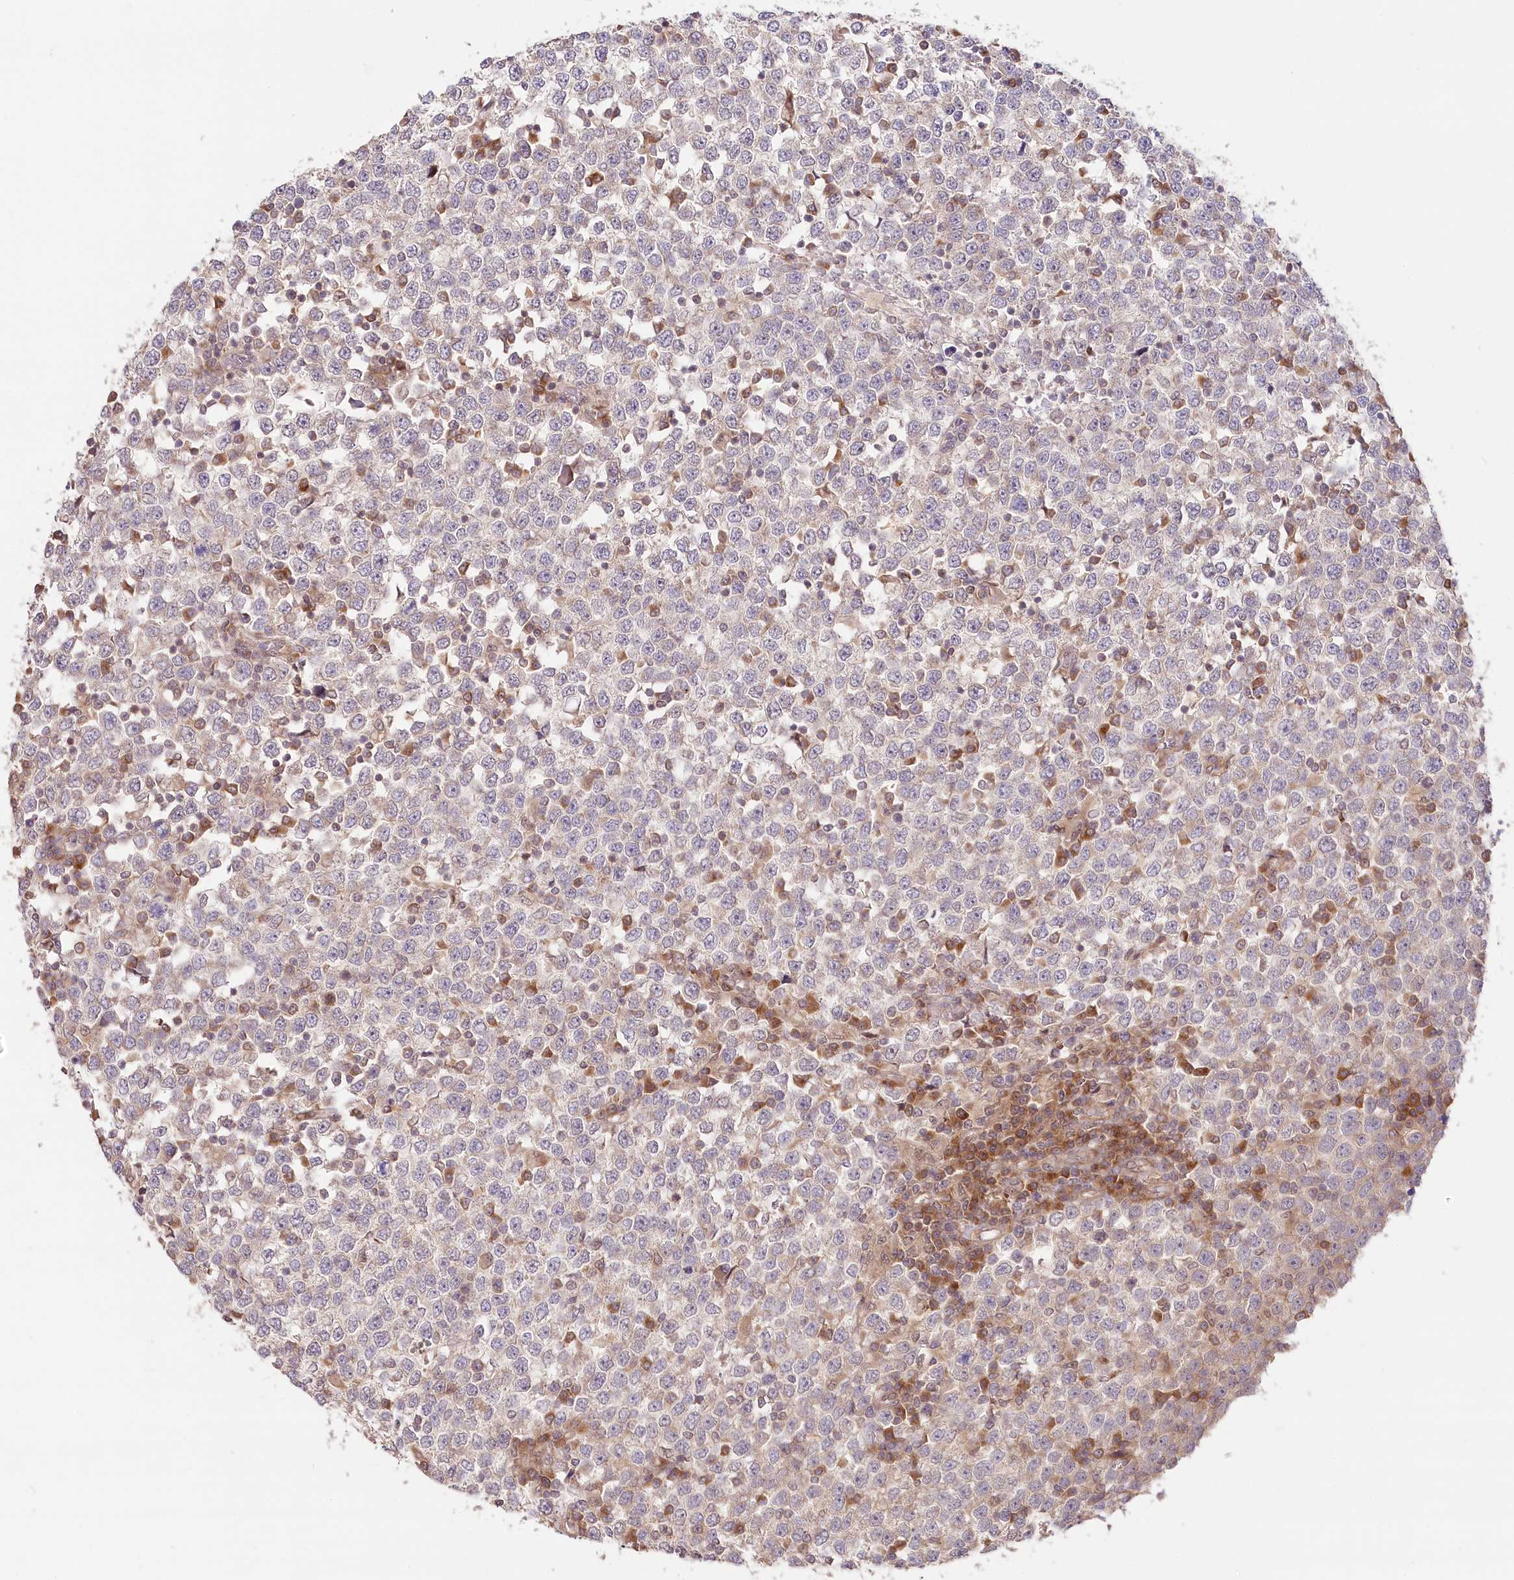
{"staining": {"intensity": "negative", "quantity": "none", "location": "none"}, "tissue": "testis cancer", "cell_type": "Tumor cells", "image_type": "cancer", "snomed": [{"axis": "morphology", "description": "Seminoma, NOS"}, {"axis": "topography", "description": "Testis"}], "caption": "IHC image of human seminoma (testis) stained for a protein (brown), which reveals no positivity in tumor cells.", "gene": "CEP70", "patient": {"sex": "male", "age": 65}}